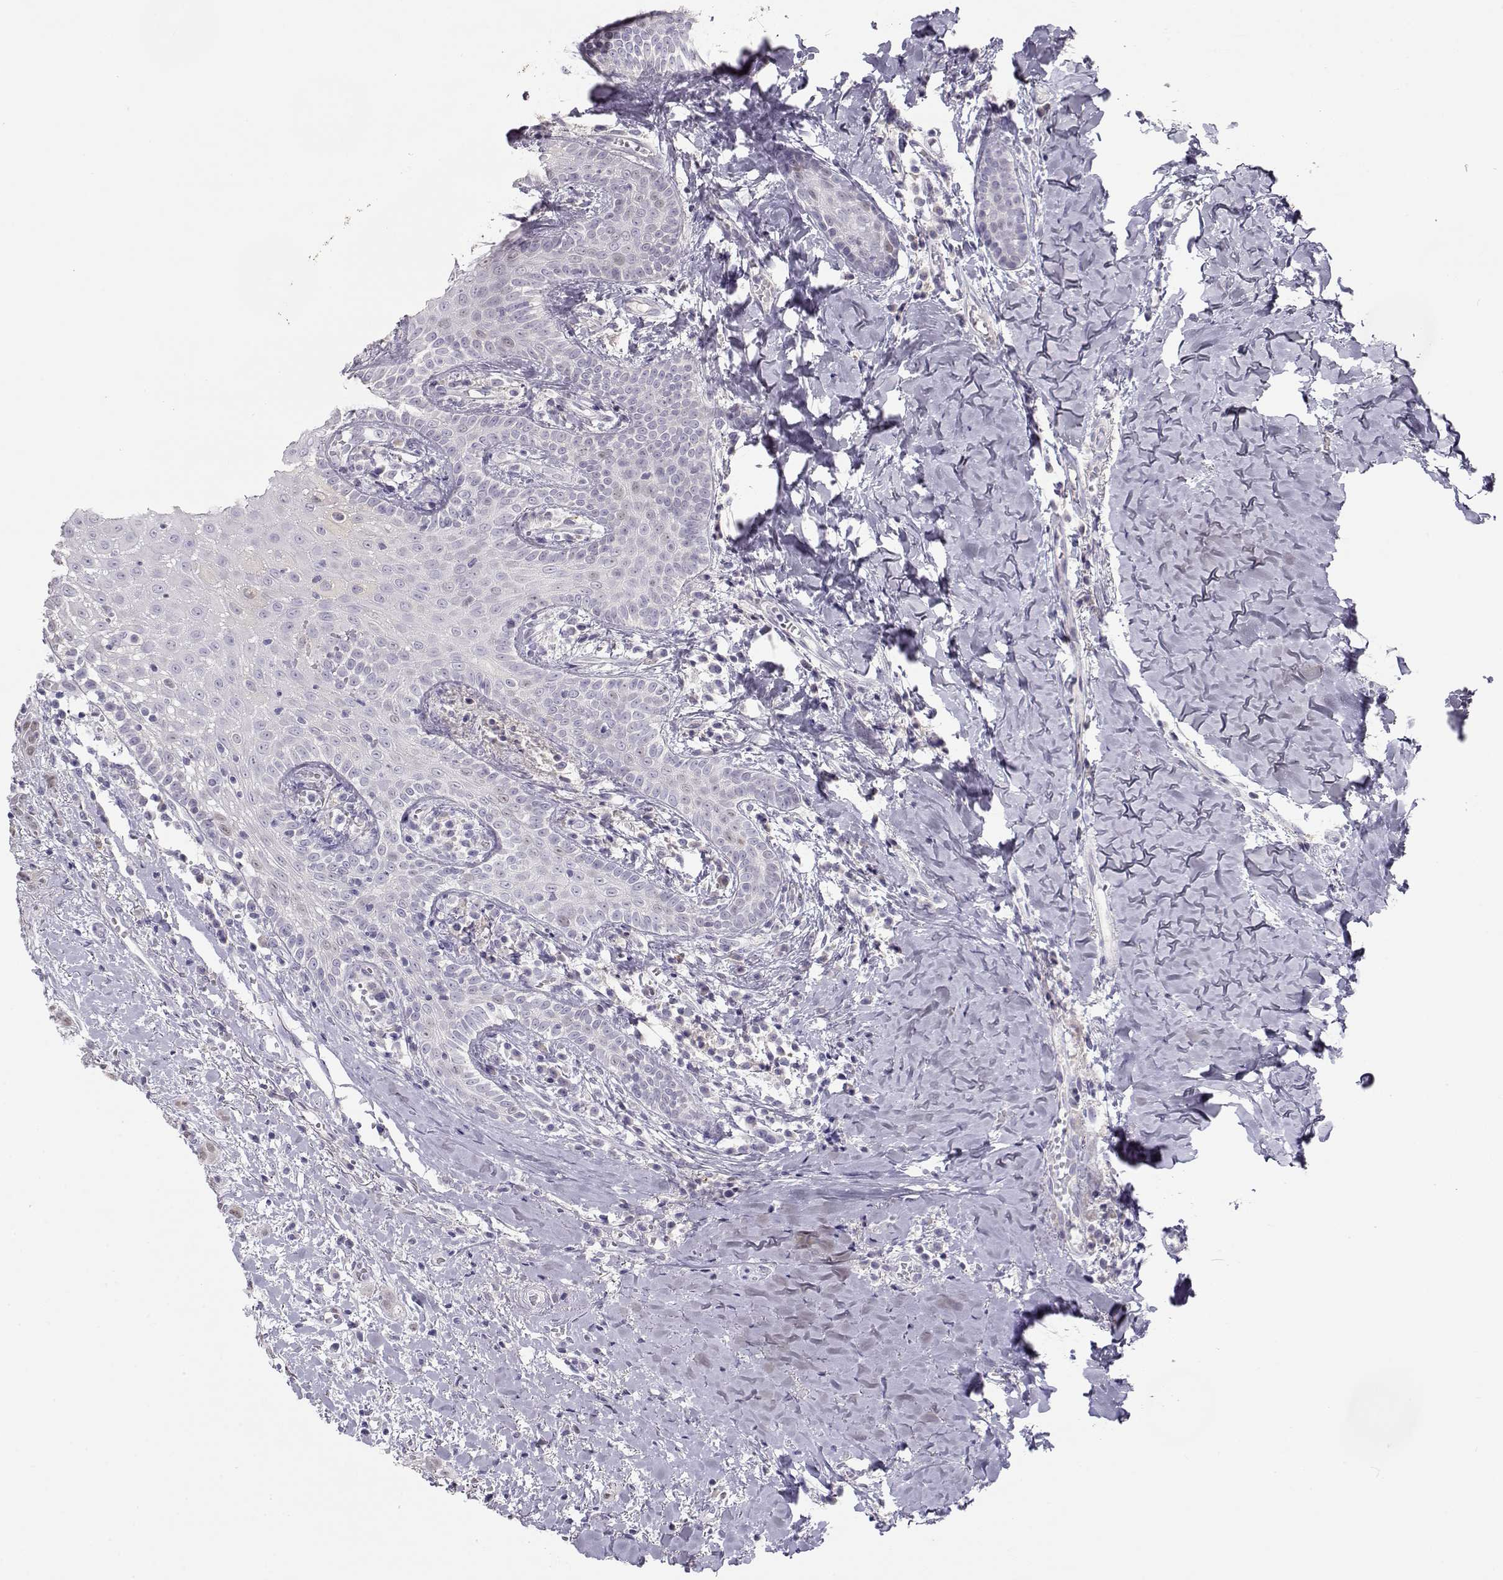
{"staining": {"intensity": "weak", "quantity": "<25%", "location": "nuclear"}, "tissue": "head and neck cancer", "cell_type": "Tumor cells", "image_type": "cancer", "snomed": [{"axis": "morphology", "description": "Normal tissue, NOS"}, {"axis": "morphology", "description": "Squamous cell carcinoma, NOS"}, {"axis": "topography", "description": "Oral tissue"}, {"axis": "topography", "description": "Salivary gland"}, {"axis": "topography", "description": "Head-Neck"}], "caption": "The photomicrograph demonstrates no significant staining in tumor cells of head and neck squamous cell carcinoma.", "gene": "OPN5", "patient": {"sex": "female", "age": 62}}